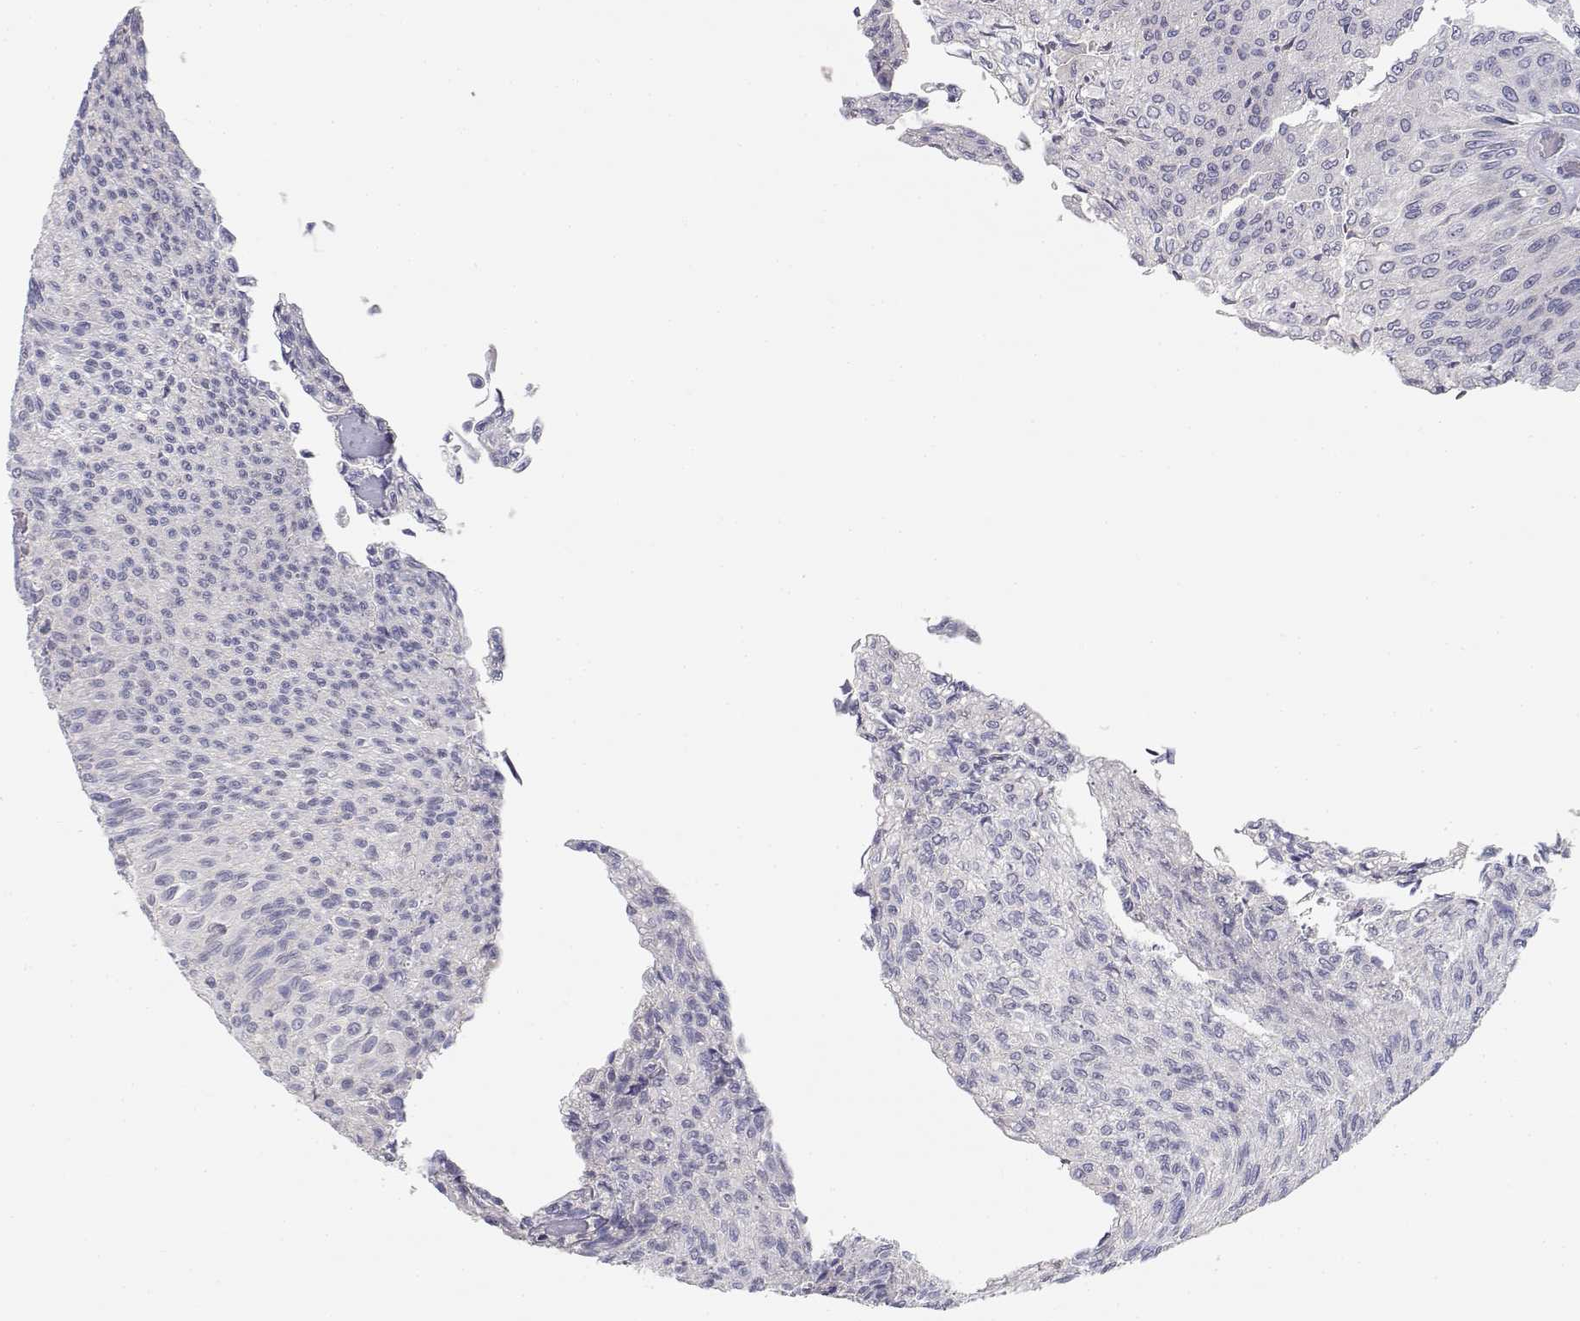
{"staining": {"intensity": "negative", "quantity": "none", "location": "none"}, "tissue": "urothelial cancer", "cell_type": "Tumor cells", "image_type": "cancer", "snomed": [{"axis": "morphology", "description": "Urothelial carcinoma, Low grade"}, {"axis": "topography", "description": "Ureter, NOS"}, {"axis": "topography", "description": "Urinary bladder"}], "caption": "A photomicrograph of human low-grade urothelial carcinoma is negative for staining in tumor cells. (Immunohistochemistry (ihc), brightfield microscopy, high magnification).", "gene": "ADA", "patient": {"sex": "male", "age": 78}}